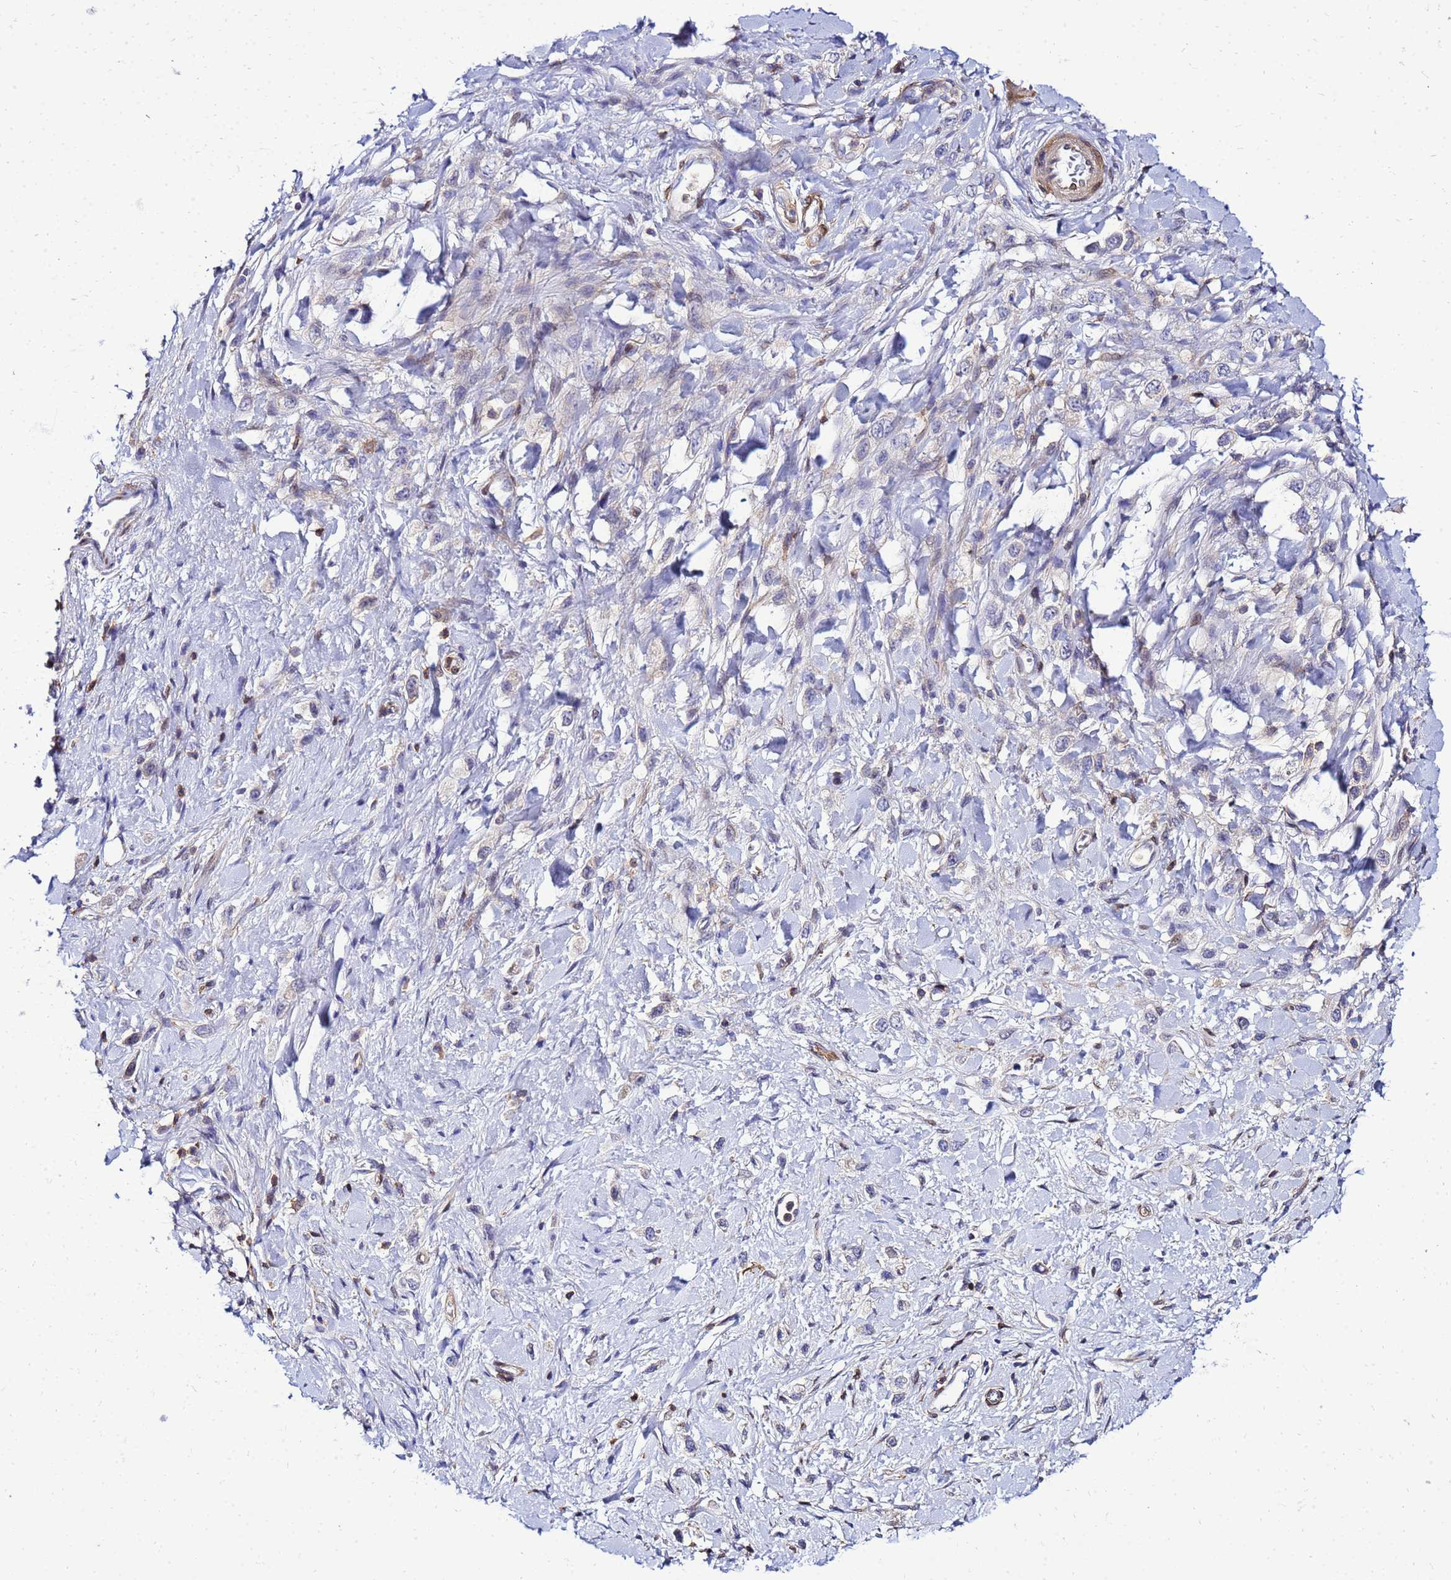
{"staining": {"intensity": "negative", "quantity": "none", "location": "none"}, "tissue": "stomach cancer", "cell_type": "Tumor cells", "image_type": "cancer", "snomed": [{"axis": "morphology", "description": "Adenocarcinoma, NOS"}, {"axis": "topography", "description": "Stomach"}], "caption": "An image of stomach adenocarcinoma stained for a protein exhibits no brown staining in tumor cells.", "gene": "DBNDD2", "patient": {"sex": "female", "age": 65}}